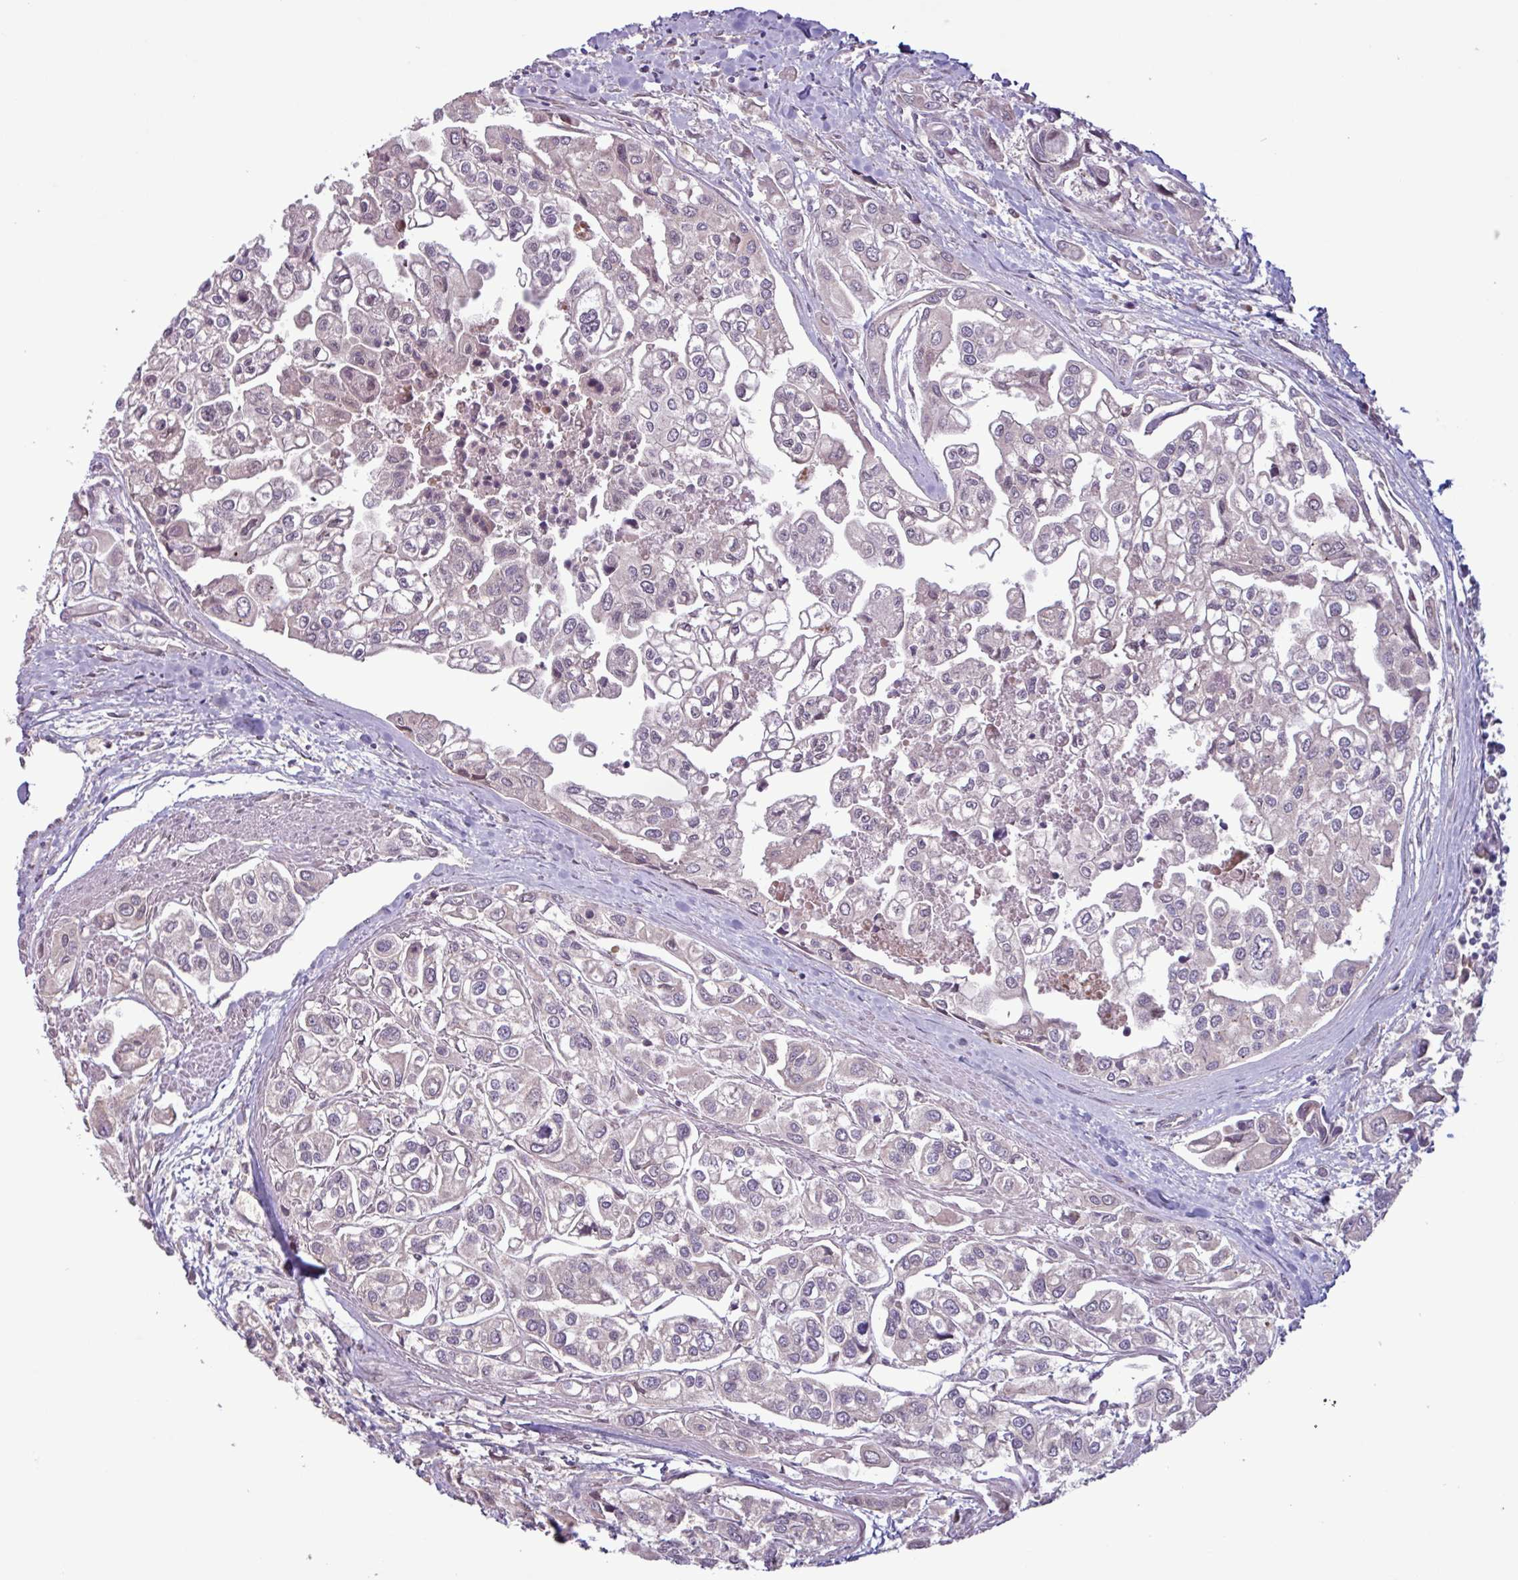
{"staining": {"intensity": "negative", "quantity": "none", "location": "none"}, "tissue": "urothelial cancer", "cell_type": "Tumor cells", "image_type": "cancer", "snomed": [{"axis": "morphology", "description": "Urothelial carcinoma, High grade"}, {"axis": "topography", "description": "Urinary bladder"}], "caption": "Tumor cells show no significant expression in urothelial carcinoma (high-grade).", "gene": "C20orf27", "patient": {"sex": "male", "age": 67}}